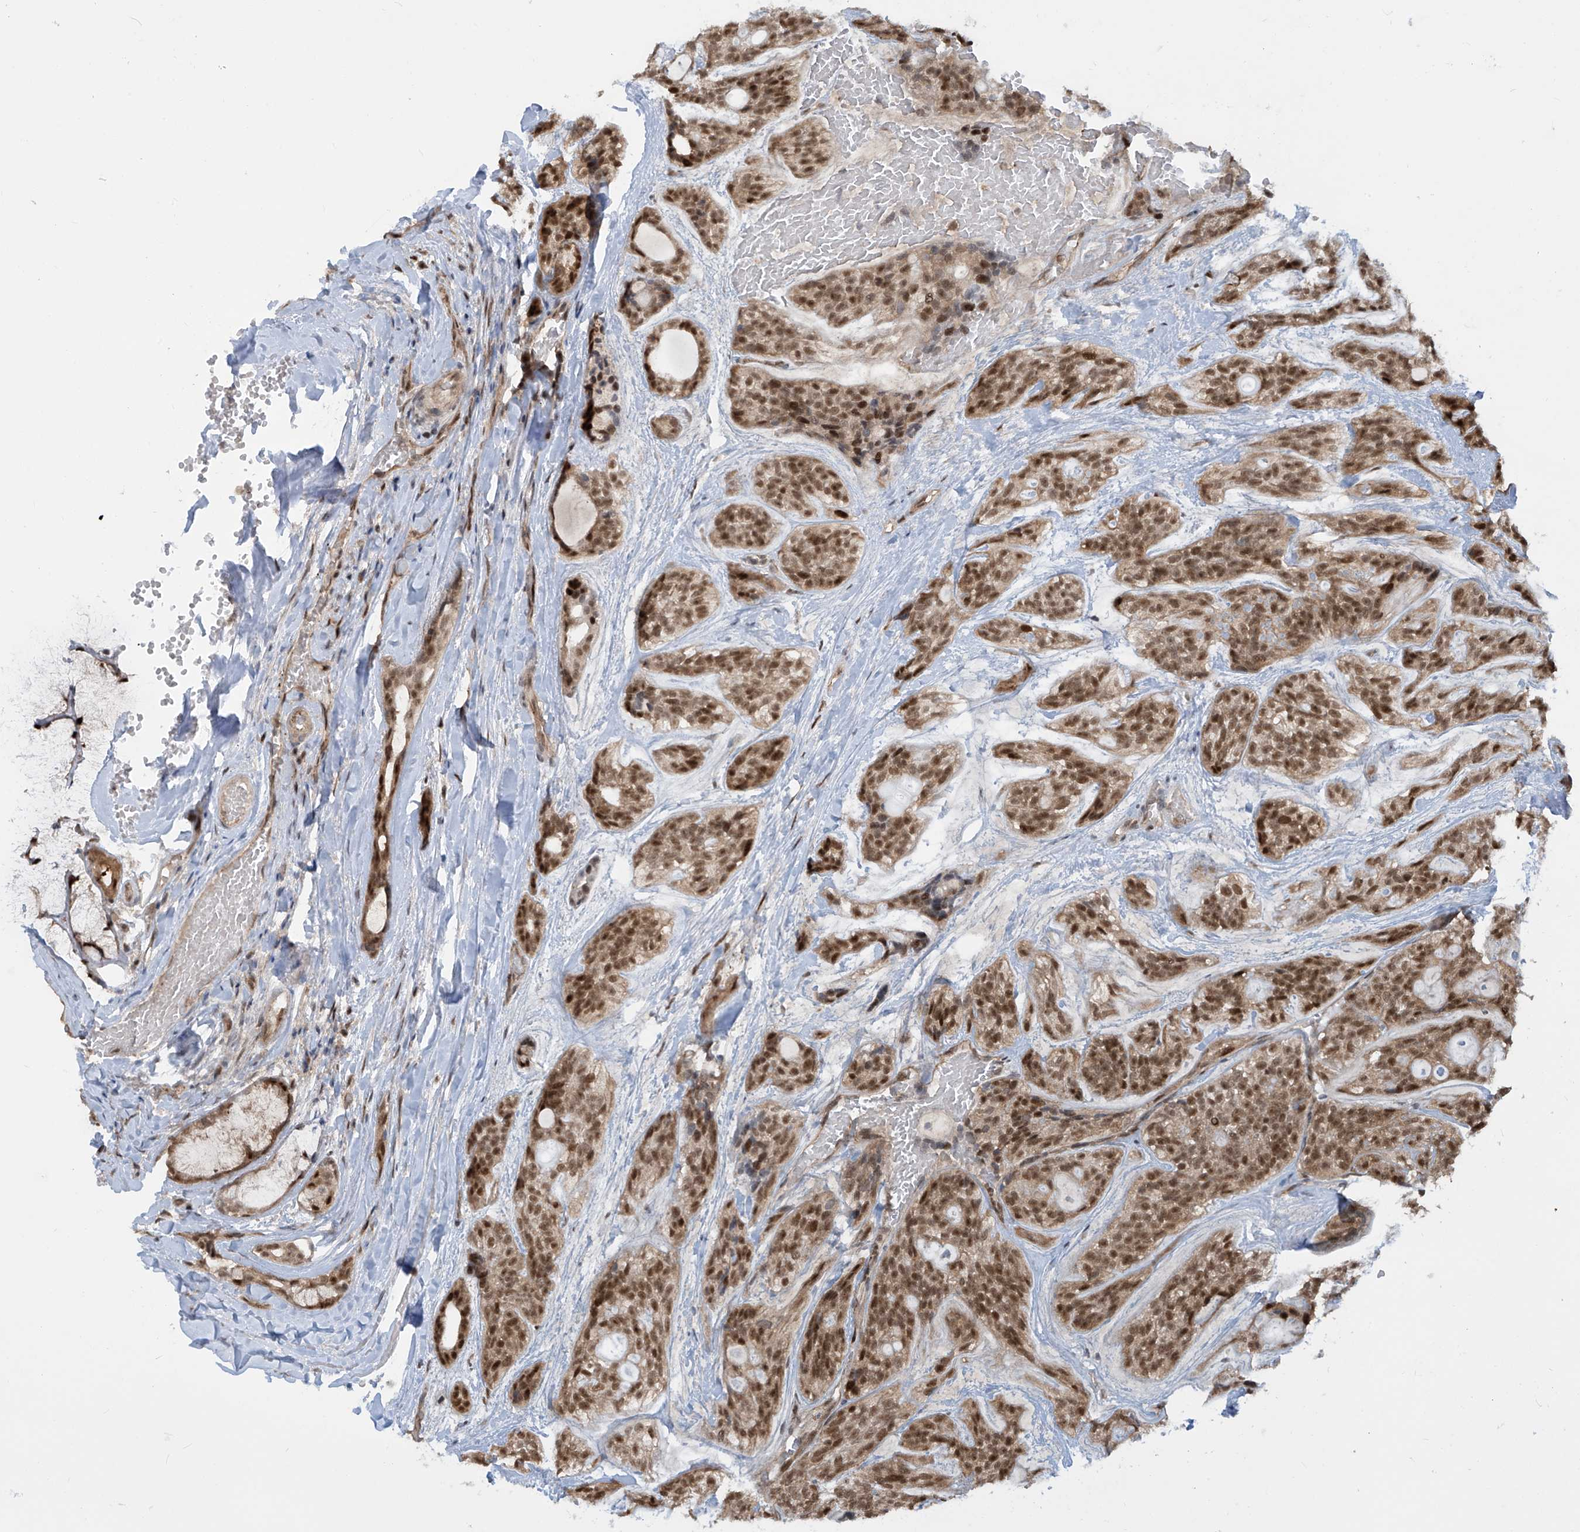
{"staining": {"intensity": "moderate", "quantity": ">75%", "location": "nuclear"}, "tissue": "head and neck cancer", "cell_type": "Tumor cells", "image_type": "cancer", "snomed": [{"axis": "morphology", "description": "Adenocarcinoma, NOS"}, {"axis": "topography", "description": "Head-Neck"}], "caption": "Immunohistochemistry photomicrograph of neoplastic tissue: adenocarcinoma (head and neck) stained using immunohistochemistry demonstrates medium levels of moderate protein expression localized specifically in the nuclear of tumor cells, appearing as a nuclear brown color.", "gene": "LAGE3", "patient": {"sex": "male", "age": 66}}